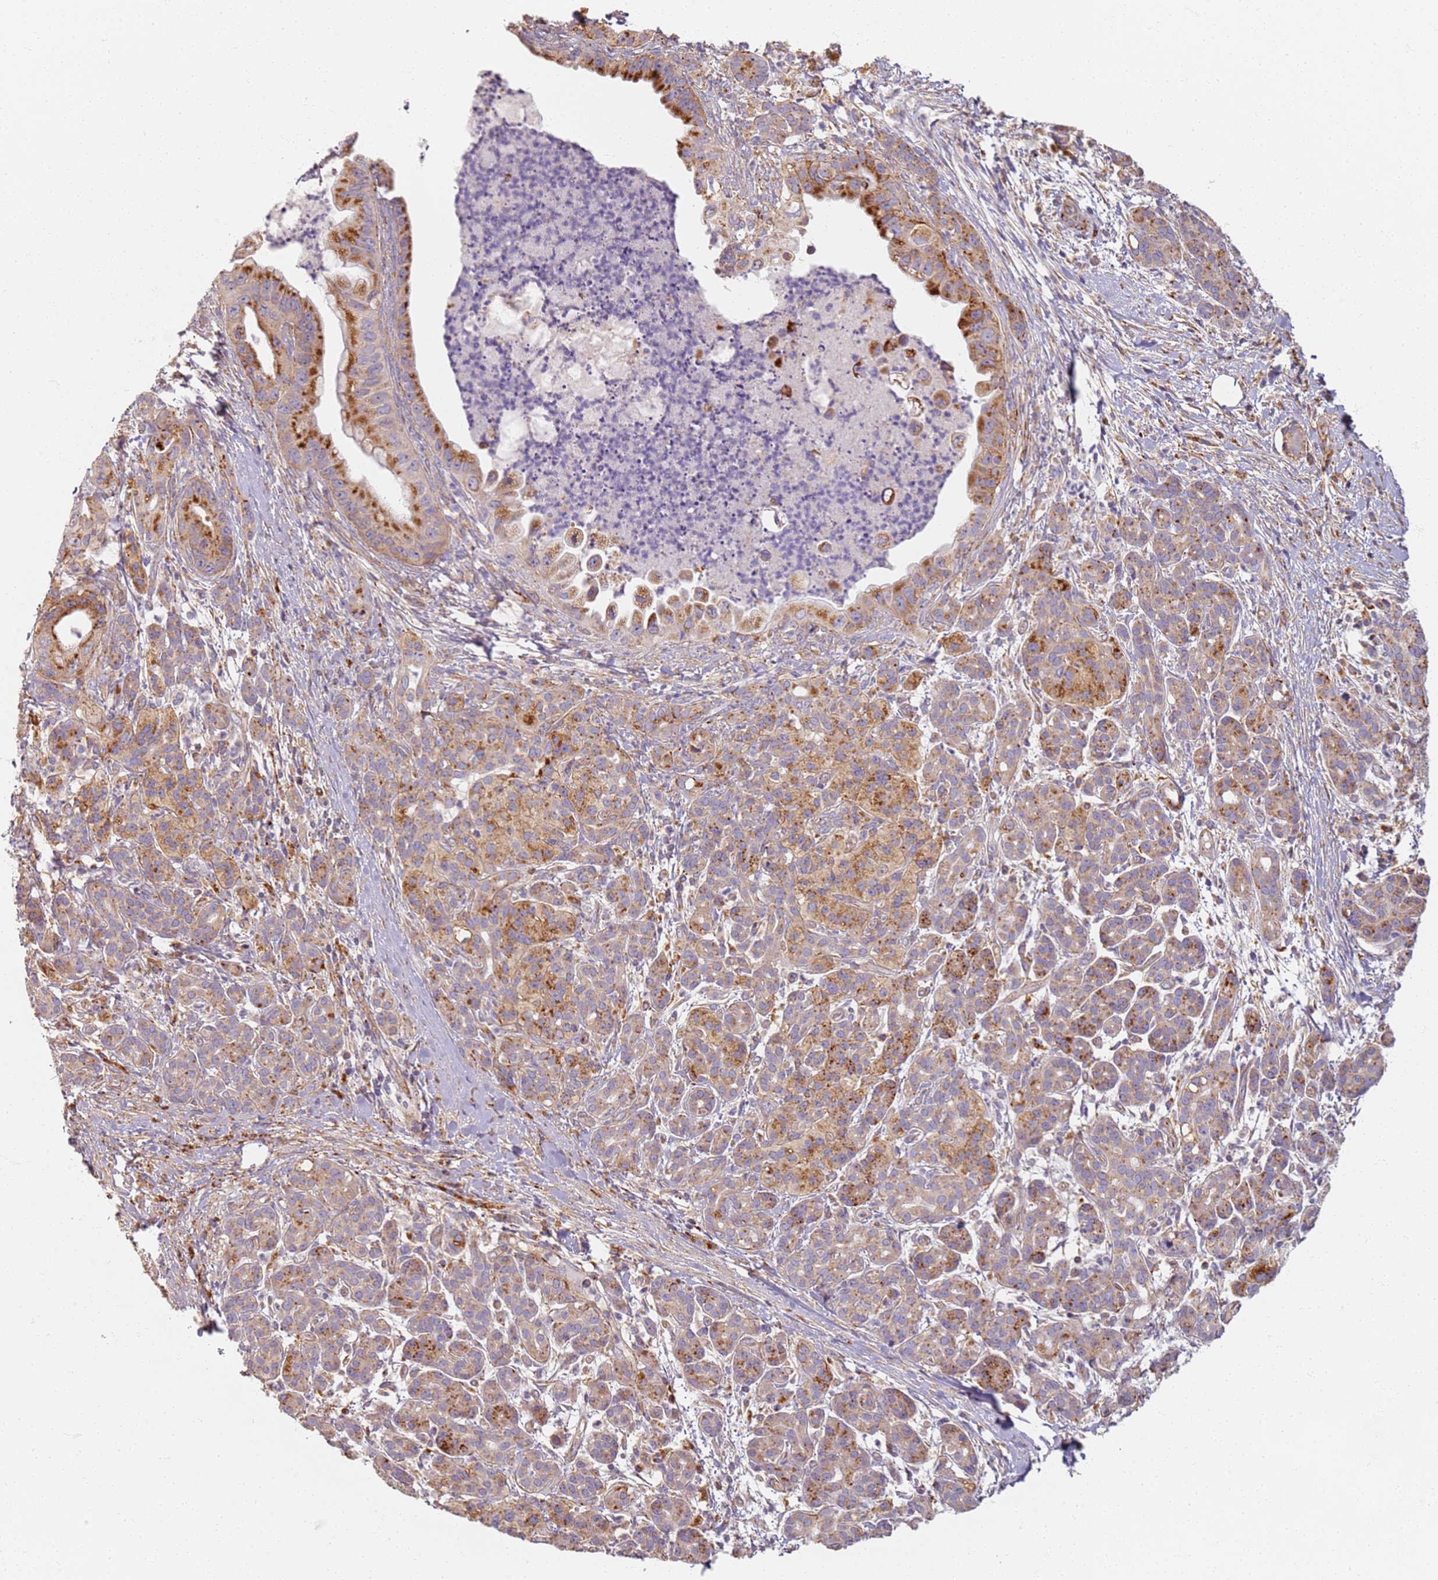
{"staining": {"intensity": "moderate", "quantity": ">75%", "location": "cytoplasmic/membranous"}, "tissue": "pancreatic cancer", "cell_type": "Tumor cells", "image_type": "cancer", "snomed": [{"axis": "morphology", "description": "Adenocarcinoma, NOS"}, {"axis": "topography", "description": "Pancreas"}], "caption": "Moderate cytoplasmic/membranous expression for a protein is seen in approximately >75% of tumor cells of pancreatic cancer using immunohistochemistry (IHC).", "gene": "PROKR2", "patient": {"sex": "male", "age": 58}}